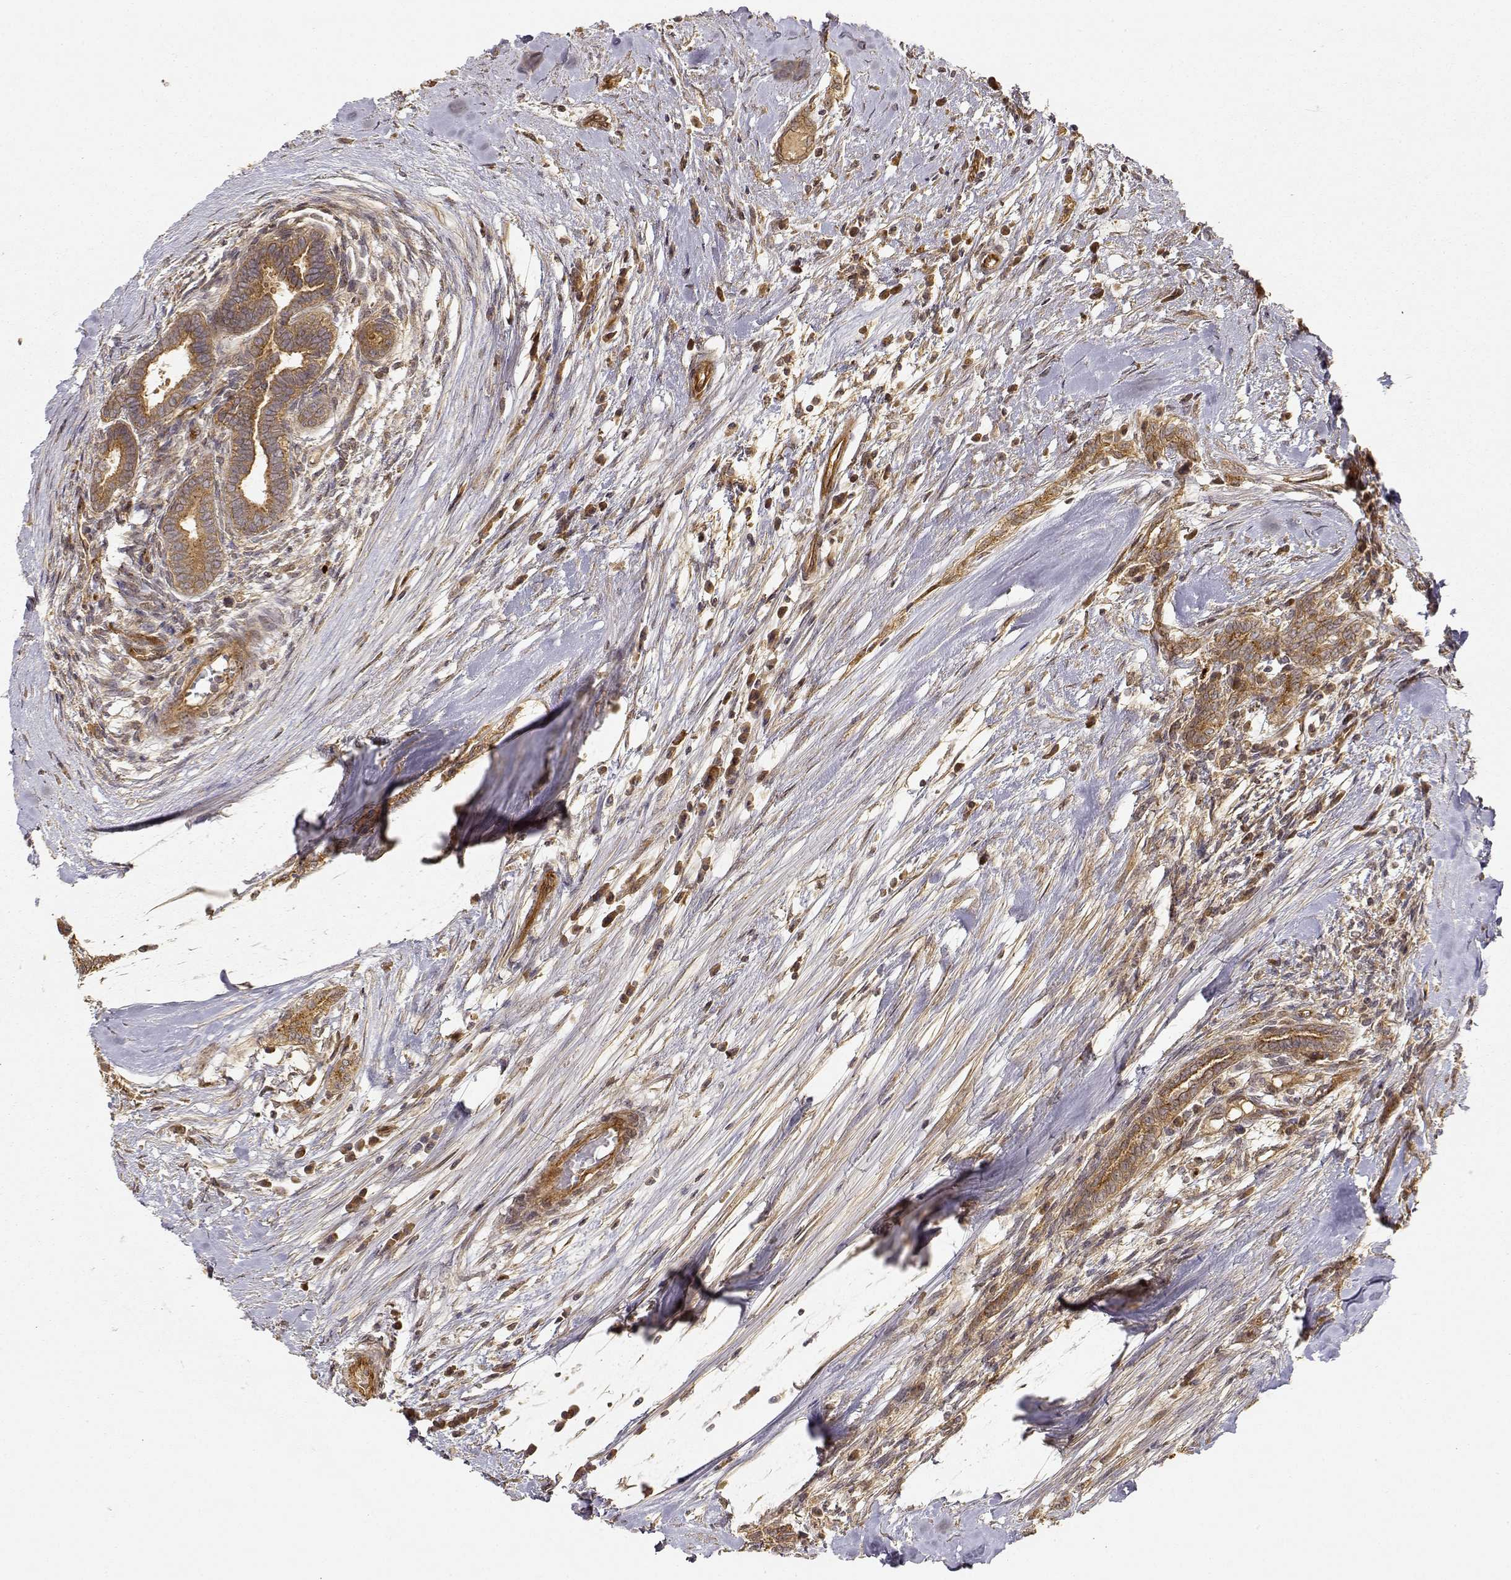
{"staining": {"intensity": "moderate", "quantity": ">75%", "location": "cytoplasmic/membranous"}, "tissue": "testis cancer", "cell_type": "Tumor cells", "image_type": "cancer", "snomed": [{"axis": "morphology", "description": "Carcinoma, Embryonal, NOS"}, {"axis": "topography", "description": "Testis"}], "caption": "Immunohistochemistry image of human testis cancer (embryonal carcinoma) stained for a protein (brown), which exhibits medium levels of moderate cytoplasmic/membranous expression in approximately >75% of tumor cells.", "gene": "CDK5RAP2", "patient": {"sex": "male", "age": 37}}